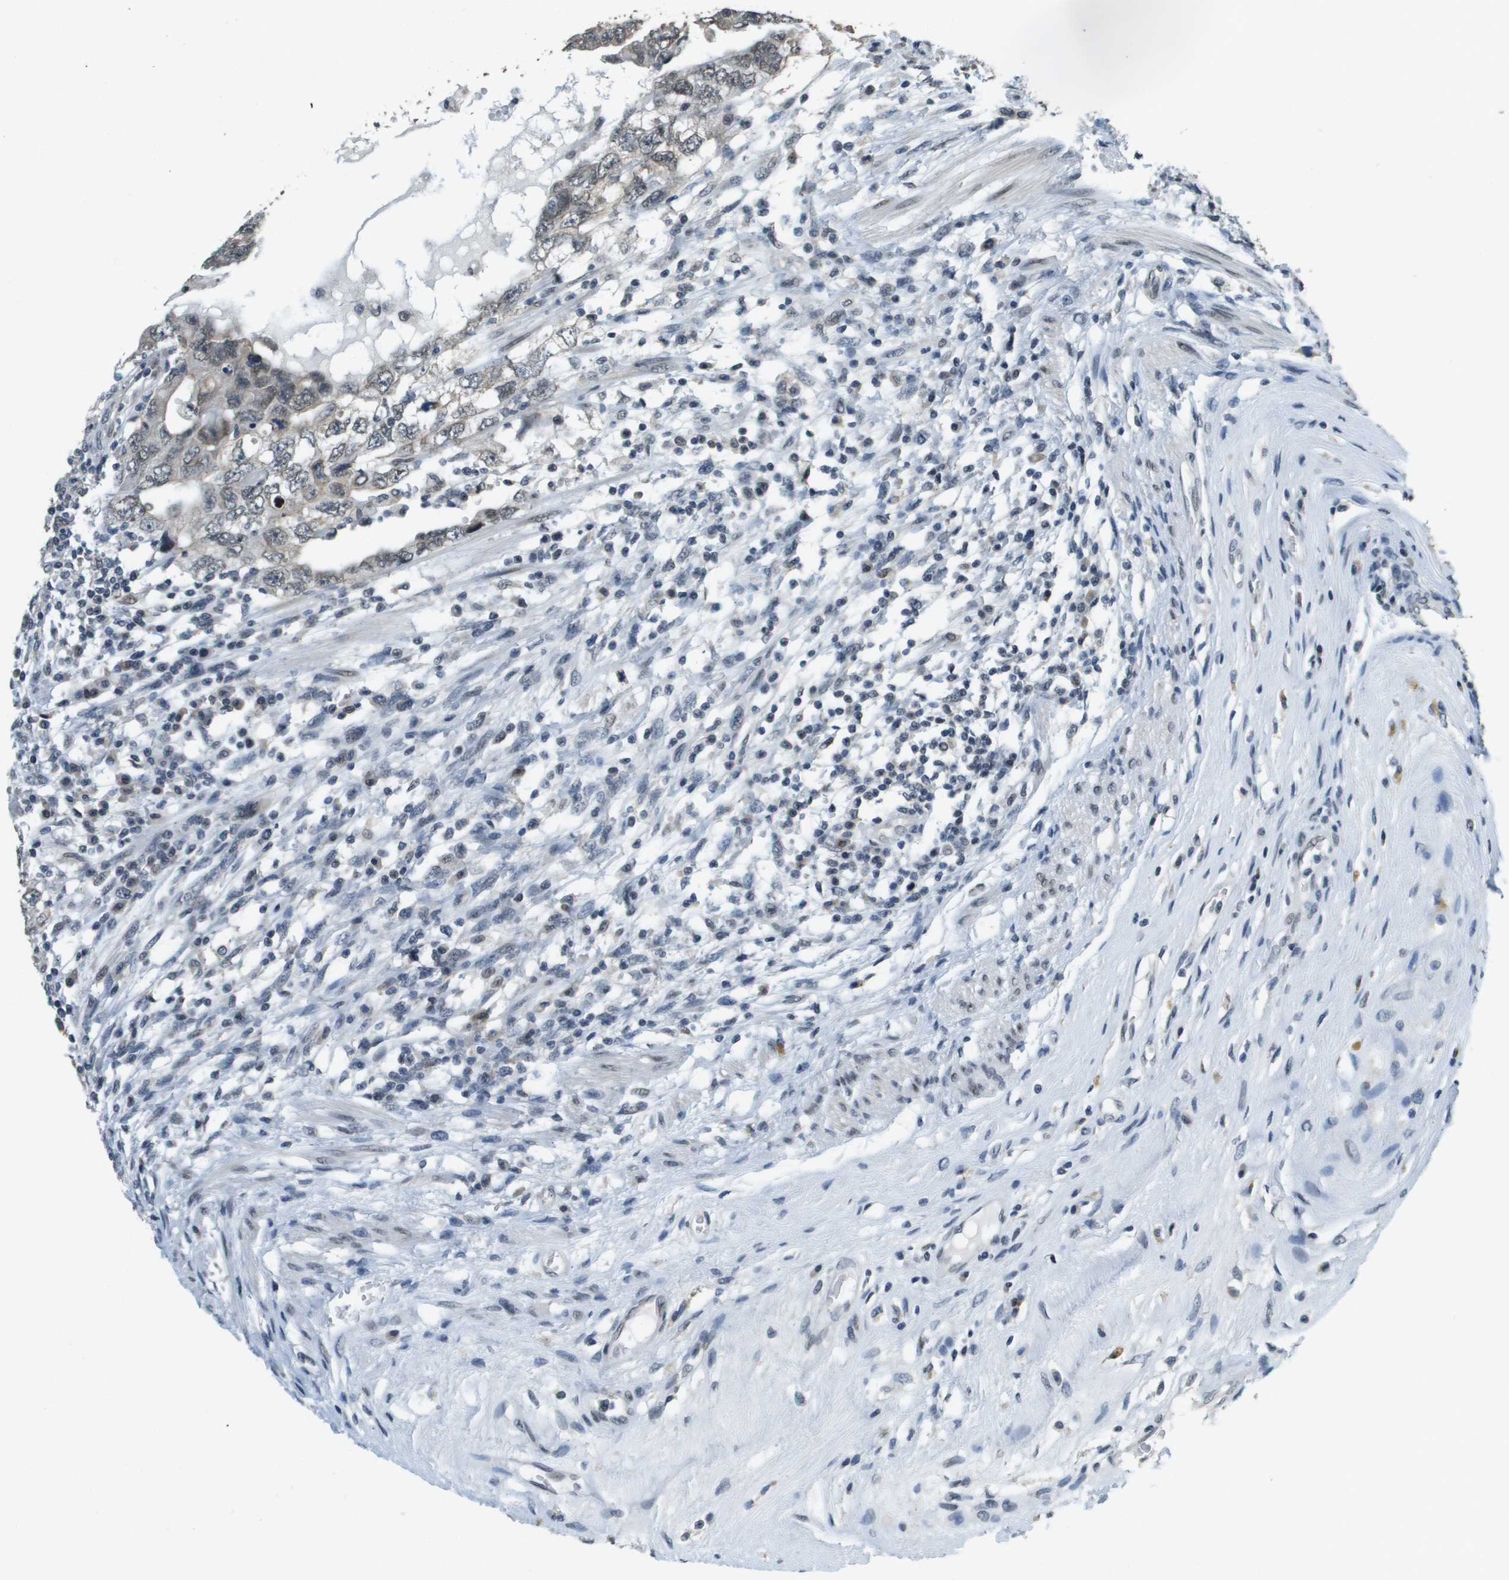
{"staining": {"intensity": "weak", "quantity": "<25%", "location": "cytoplasmic/membranous,nuclear"}, "tissue": "testis cancer", "cell_type": "Tumor cells", "image_type": "cancer", "snomed": [{"axis": "morphology", "description": "Carcinoma, Embryonal, NOS"}, {"axis": "topography", "description": "Testis"}], "caption": "Immunohistochemistry micrograph of neoplastic tissue: human embryonal carcinoma (testis) stained with DAB shows no significant protein positivity in tumor cells.", "gene": "FANCC", "patient": {"sex": "male", "age": 26}}